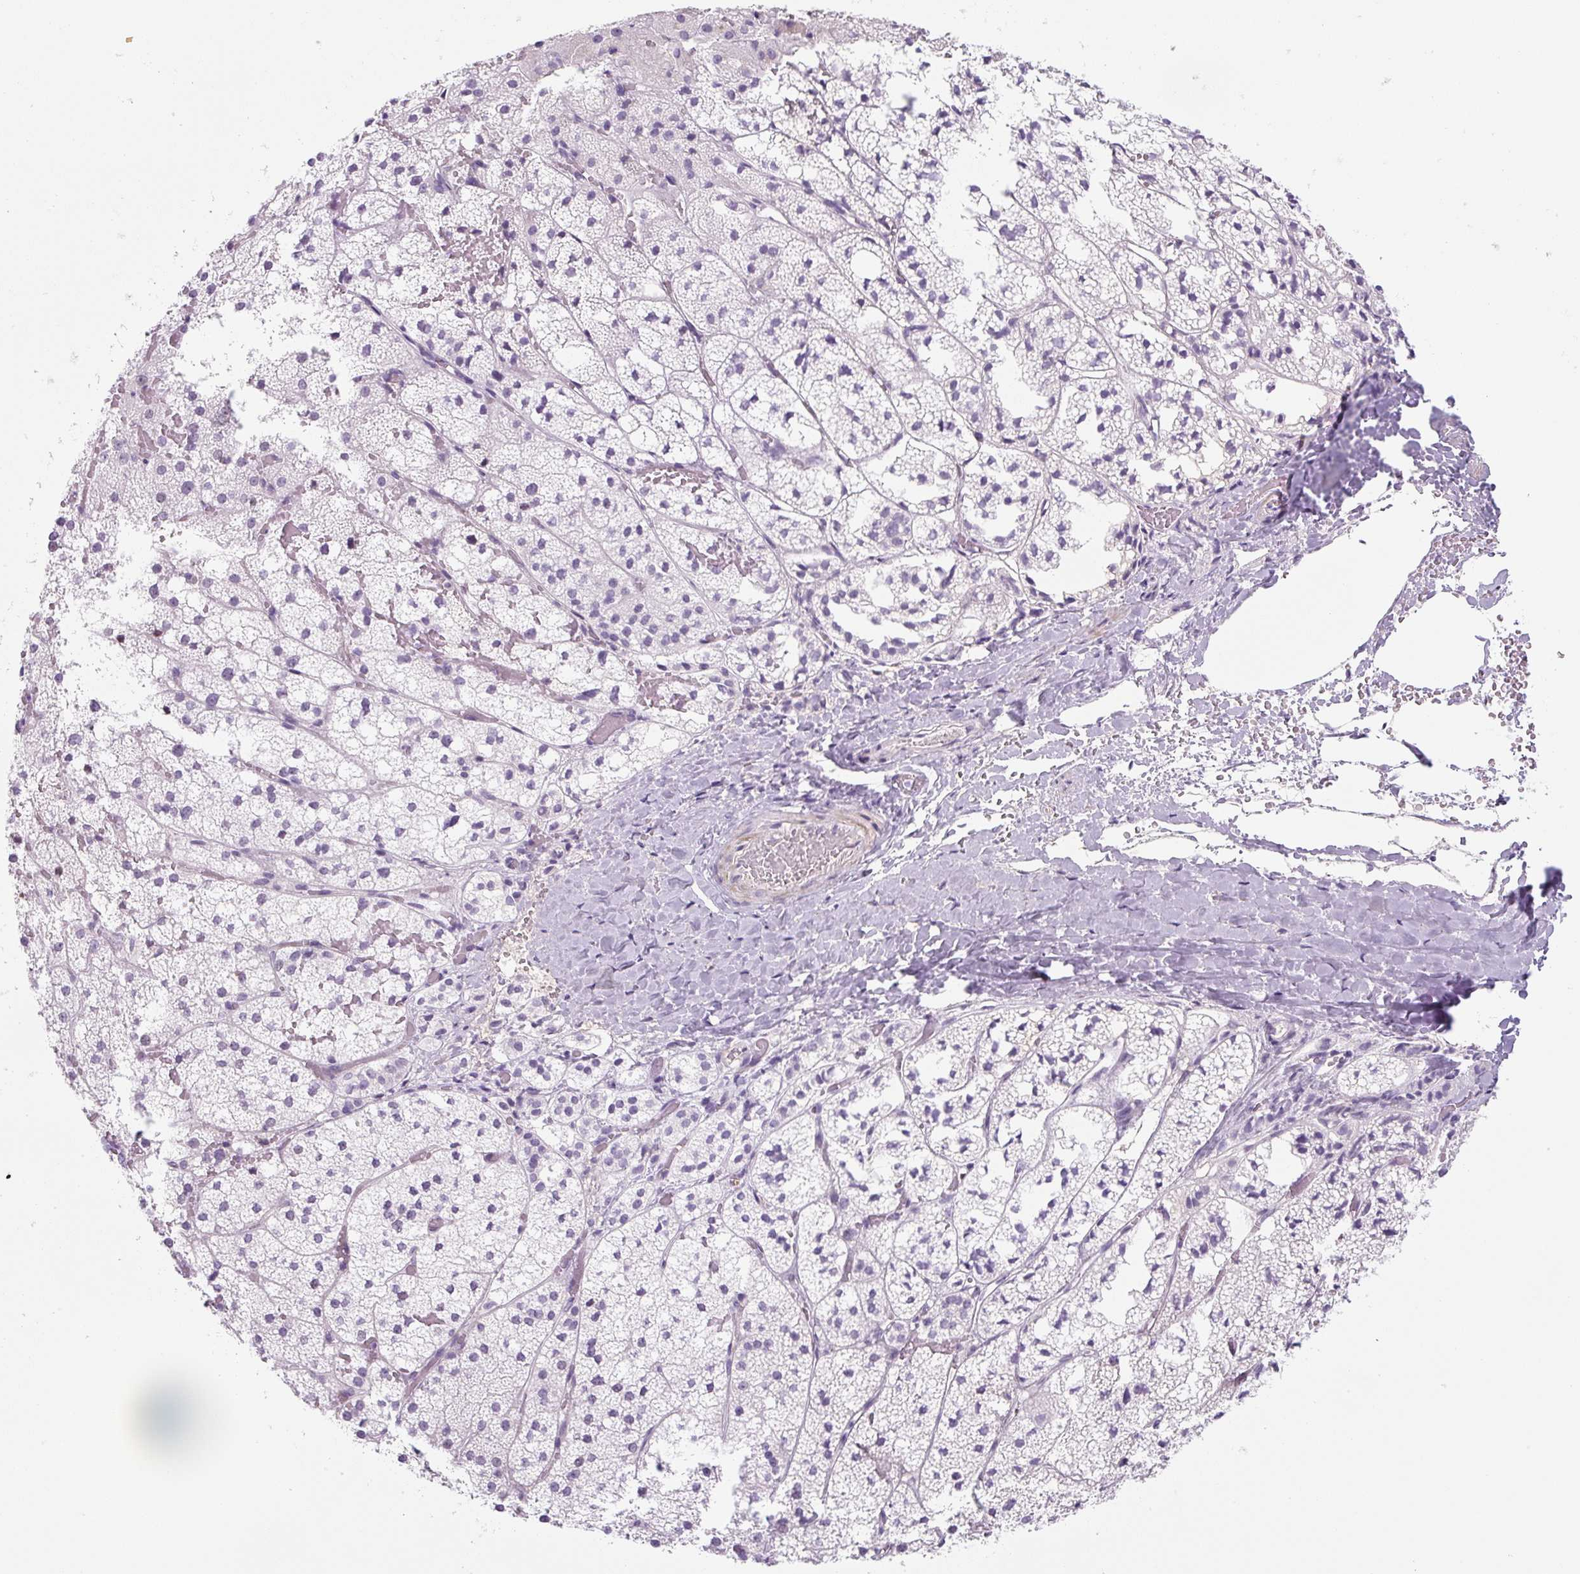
{"staining": {"intensity": "negative", "quantity": "none", "location": "none"}, "tissue": "adrenal gland", "cell_type": "Glandular cells", "image_type": "normal", "snomed": [{"axis": "morphology", "description": "Normal tissue, NOS"}, {"axis": "topography", "description": "Adrenal gland"}], "caption": "Adrenal gland stained for a protein using immunohistochemistry exhibits no staining glandular cells.", "gene": "PRM1", "patient": {"sex": "male", "age": 53}}